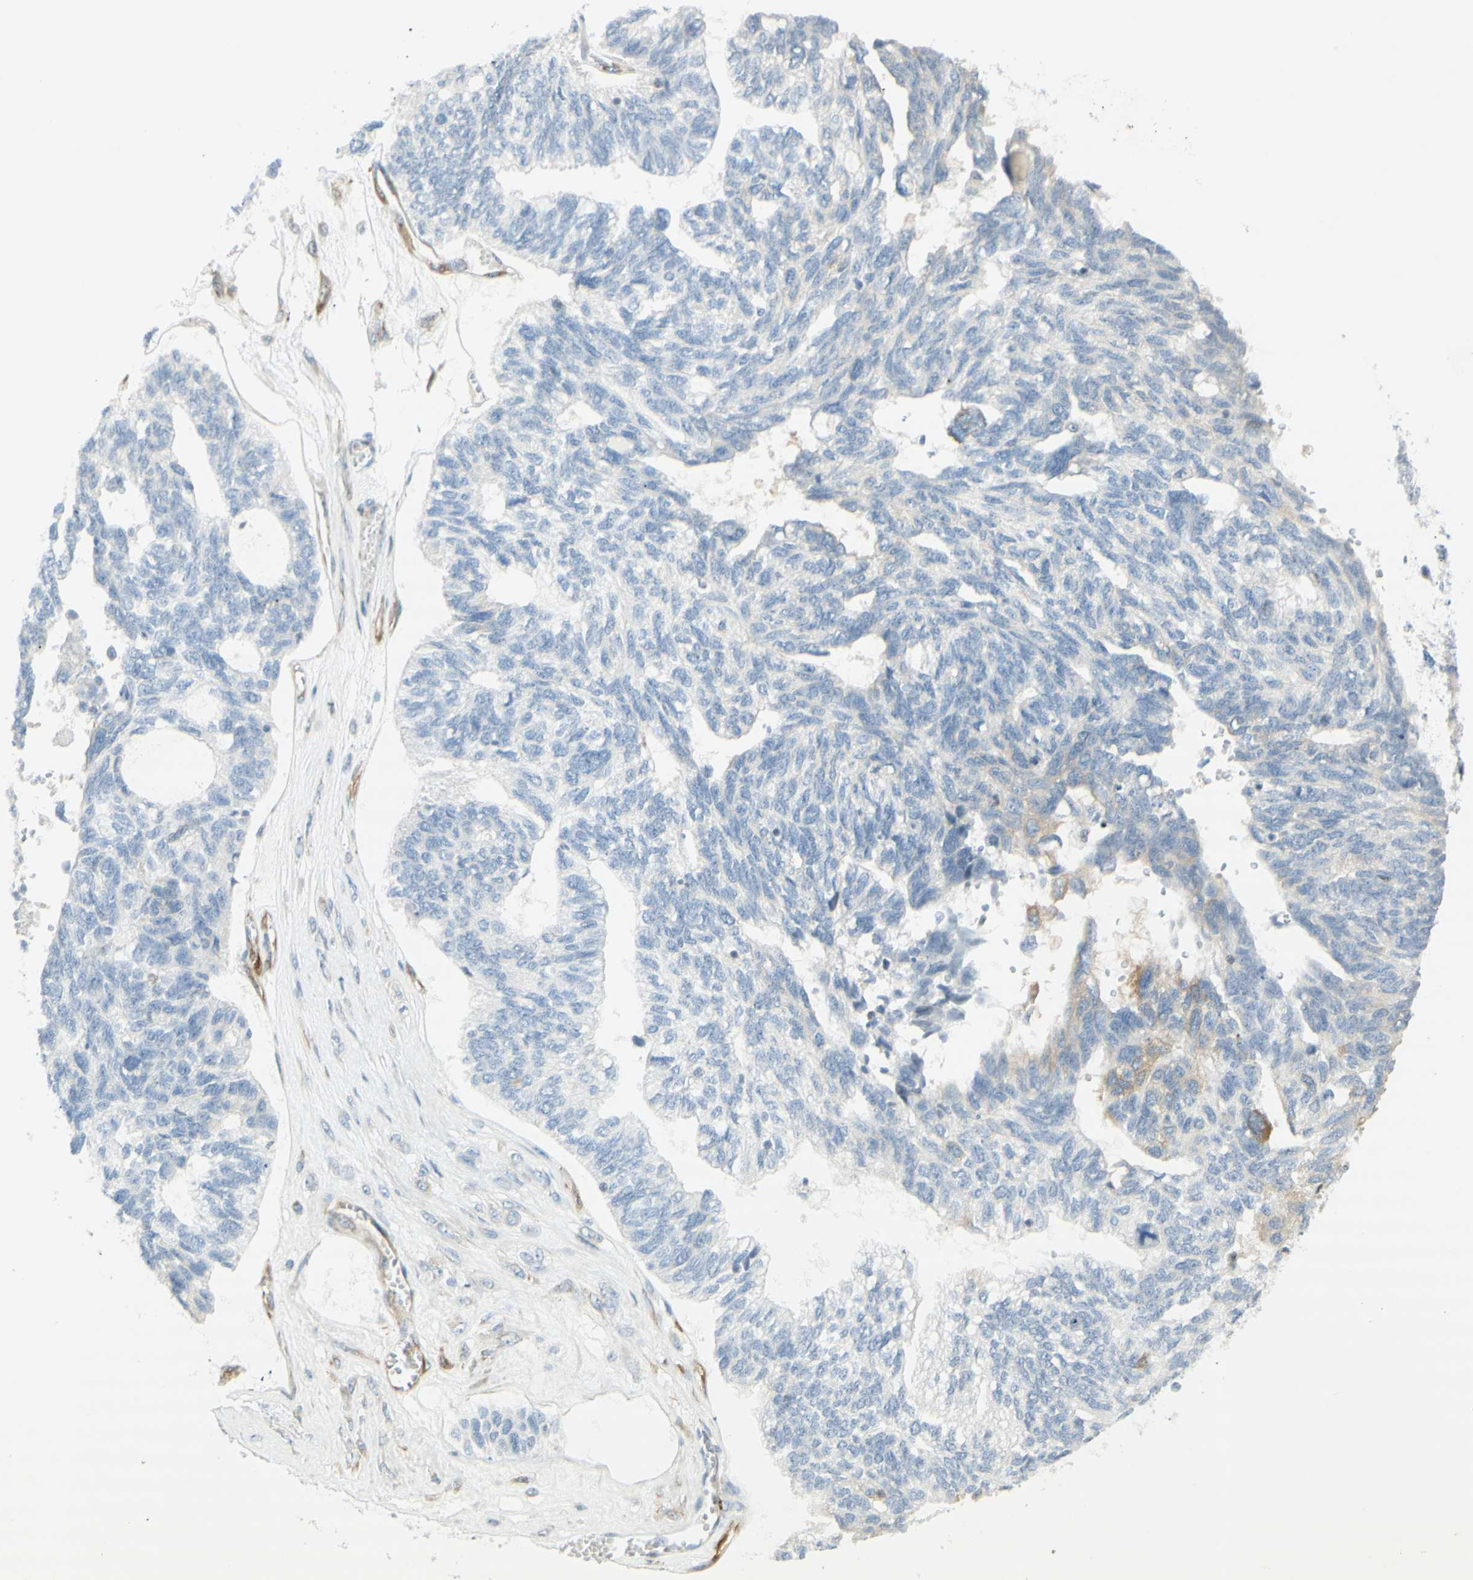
{"staining": {"intensity": "negative", "quantity": "none", "location": "none"}, "tissue": "ovarian cancer", "cell_type": "Tumor cells", "image_type": "cancer", "snomed": [{"axis": "morphology", "description": "Cystadenocarcinoma, serous, NOS"}, {"axis": "topography", "description": "Ovary"}], "caption": "This photomicrograph is of ovarian serous cystadenocarcinoma stained with immunohistochemistry (IHC) to label a protein in brown with the nuclei are counter-stained blue. There is no staining in tumor cells. (DAB (3,3'-diaminobenzidine) immunohistochemistry visualized using brightfield microscopy, high magnification).", "gene": "MAP1B", "patient": {"sex": "female", "age": 79}}